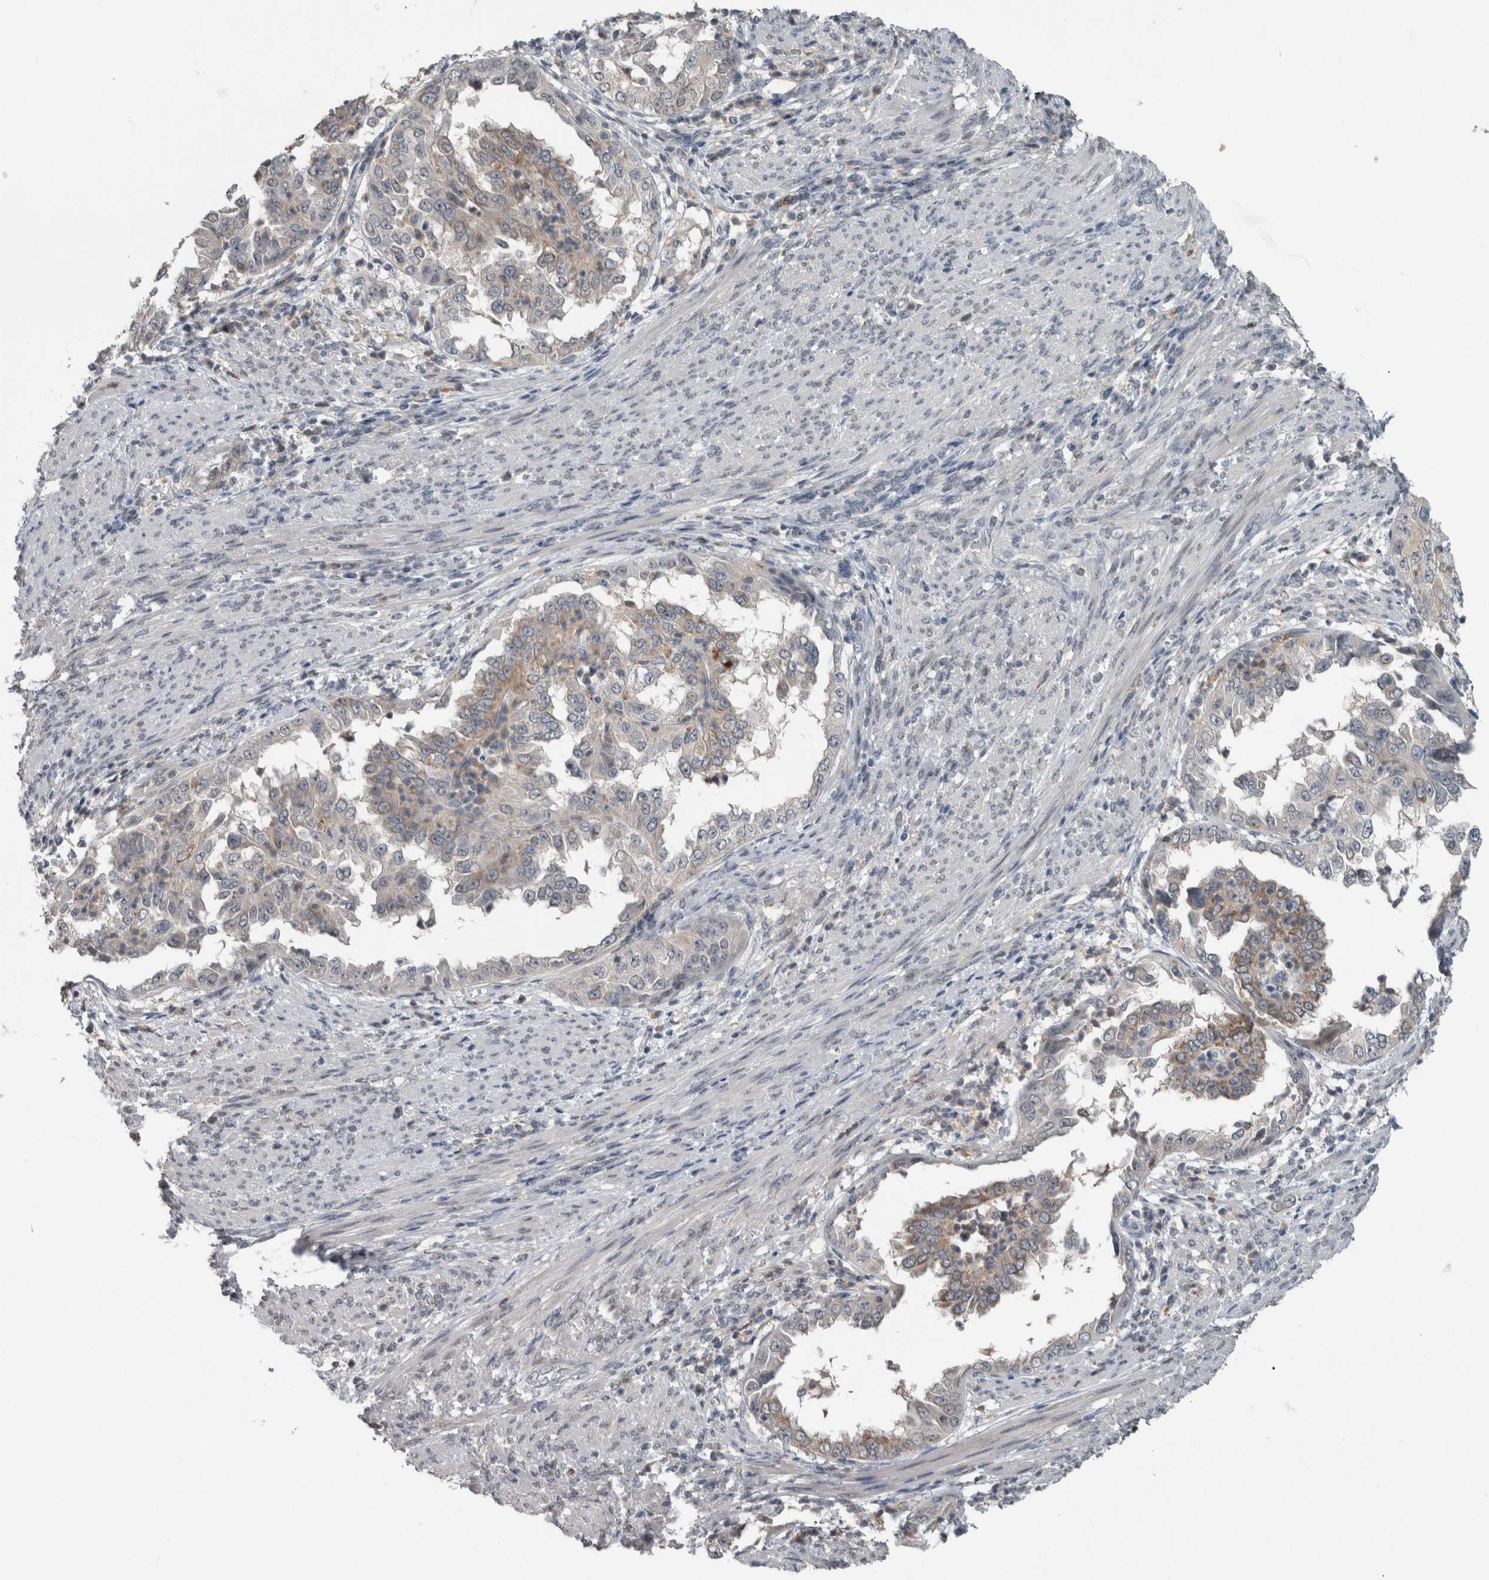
{"staining": {"intensity": "moderate", "quantity": "<25%", "location": "cytoplasmic/membranous"}, "tissue": "endometrial cancer", "cell_type": "Tumor cells", "image_type": "cancer", "snomed": [{"axis": "morphology", "description": "Adenocarcinoma, NOS"}, {"axis": "topography", "description": "Endometrium"}], "caption": "Brown immunohistochemical staining in human endometrial adenocarcinoma shows moderate cytoplasmic/membranous staining in about <25% of tumor cells. The protein is stained brown, and the nuclei are stained in blue (DAB IHC with brightfield microscopy, high magnification).", "gene": "ACSF2", "patient": {"sex": "female", "age": 85}}